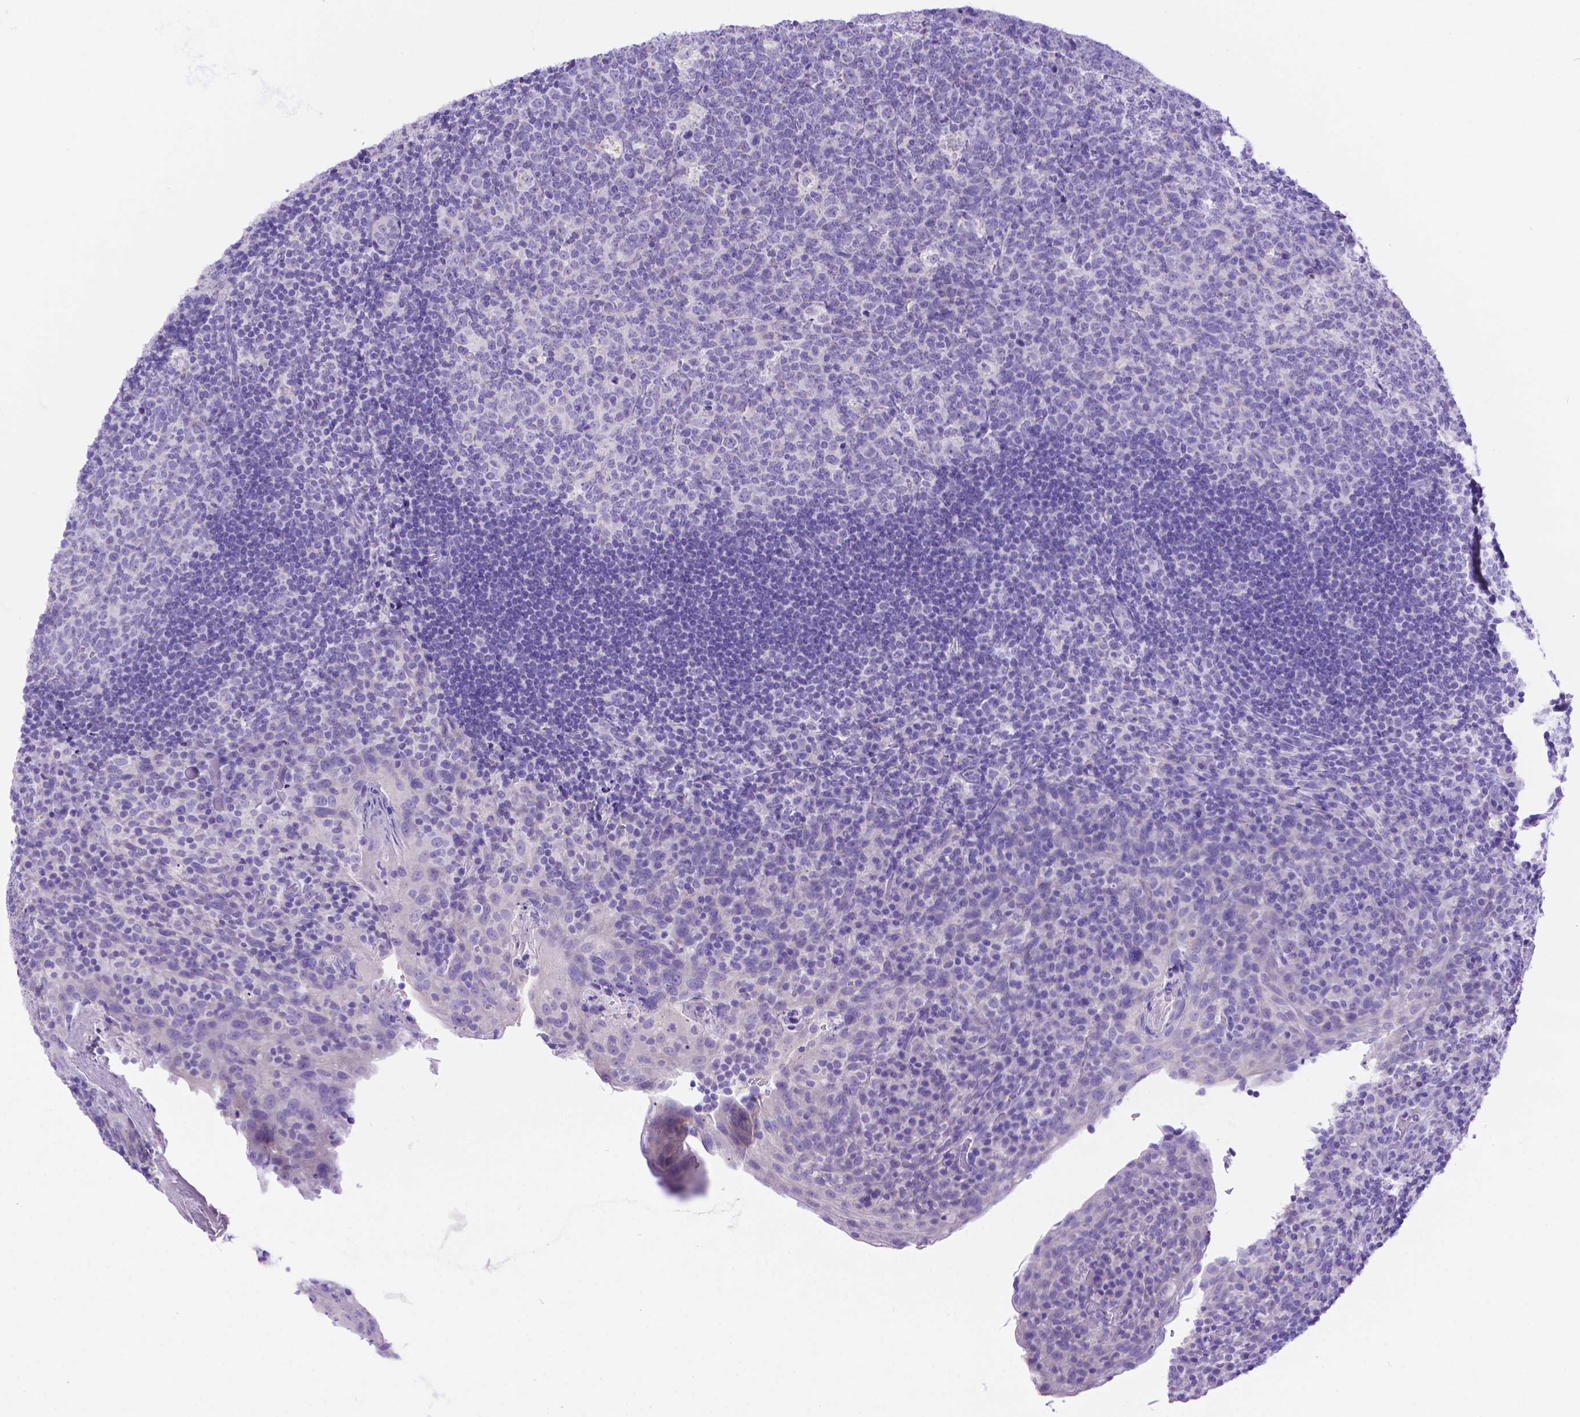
{"staining": {"intensity": "negative", "quantity": "none", "location": "none"}, "tissue": "tonsil", "cell_type": "Germinal center cells", "image_type": "normal", "snomed": [{"axis": "morphology", "description": "Normal tissue, NOS"}, {"axis": "topography", "description": "Tonsil"}], "caption": "Micrograph shows no protein staining in germinal center cells of unremarkable tonsil. Nuclei are stained in blue.", "gene": "DHRS2", "patient": {"sex": "male", "age": 17}}